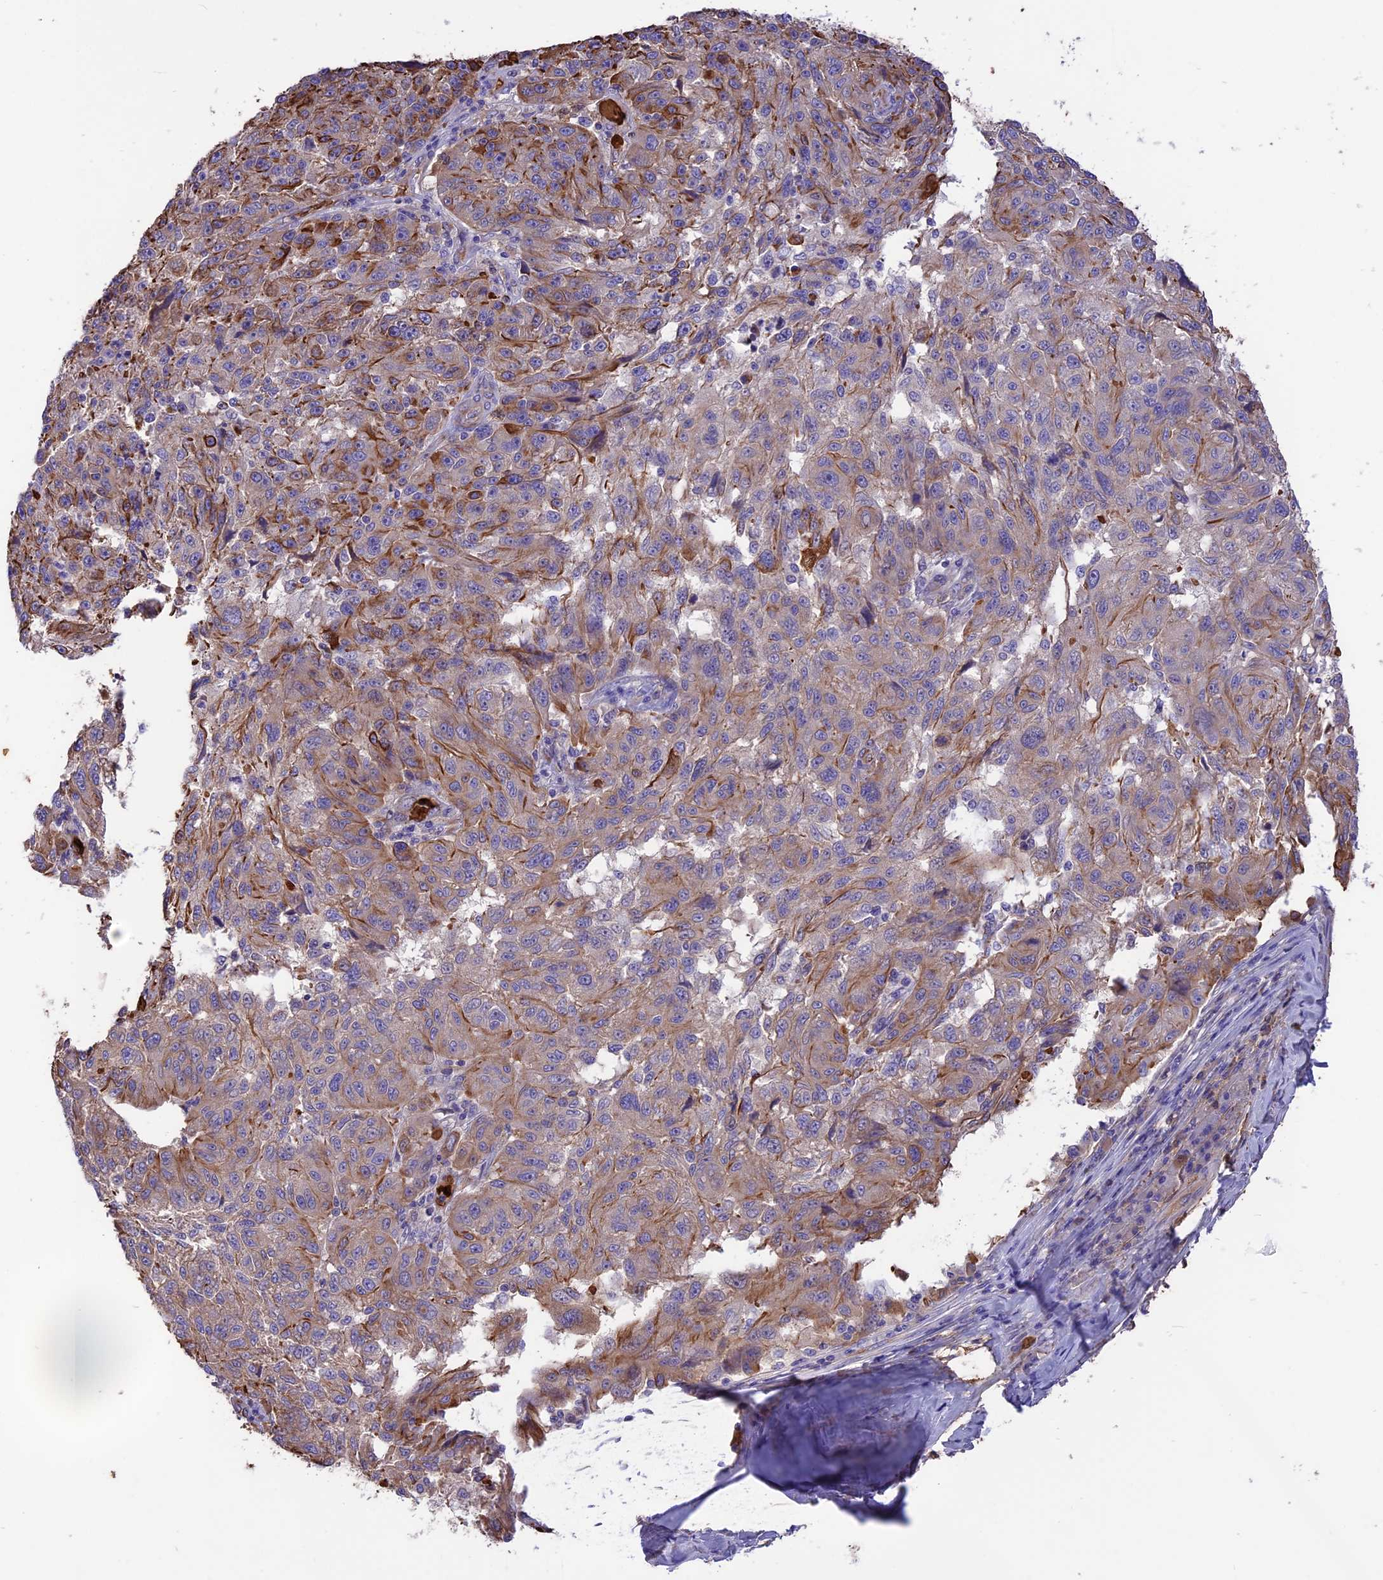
{"staining": {"intensity": "moderate", "quantity": "<25%", "location": "cytoplasmic/membranous"}, "tissue": "melanoma", "cell_type": "Tumor cells", "image_type": "cancer", "snomed": [{"axis": "morphology", "description": "Malignant melanoma, NOS"}, {"axis": "topography", "description": "Skin"}], "caption": "Immunohistochemical staining of human melanoma exhibits low levels of moderate cytoplasmic/membranous protein expression in approximately <25% of tumor cells.", "gene": "TTC4", "patient": {"sex": "male", "age": 53}}